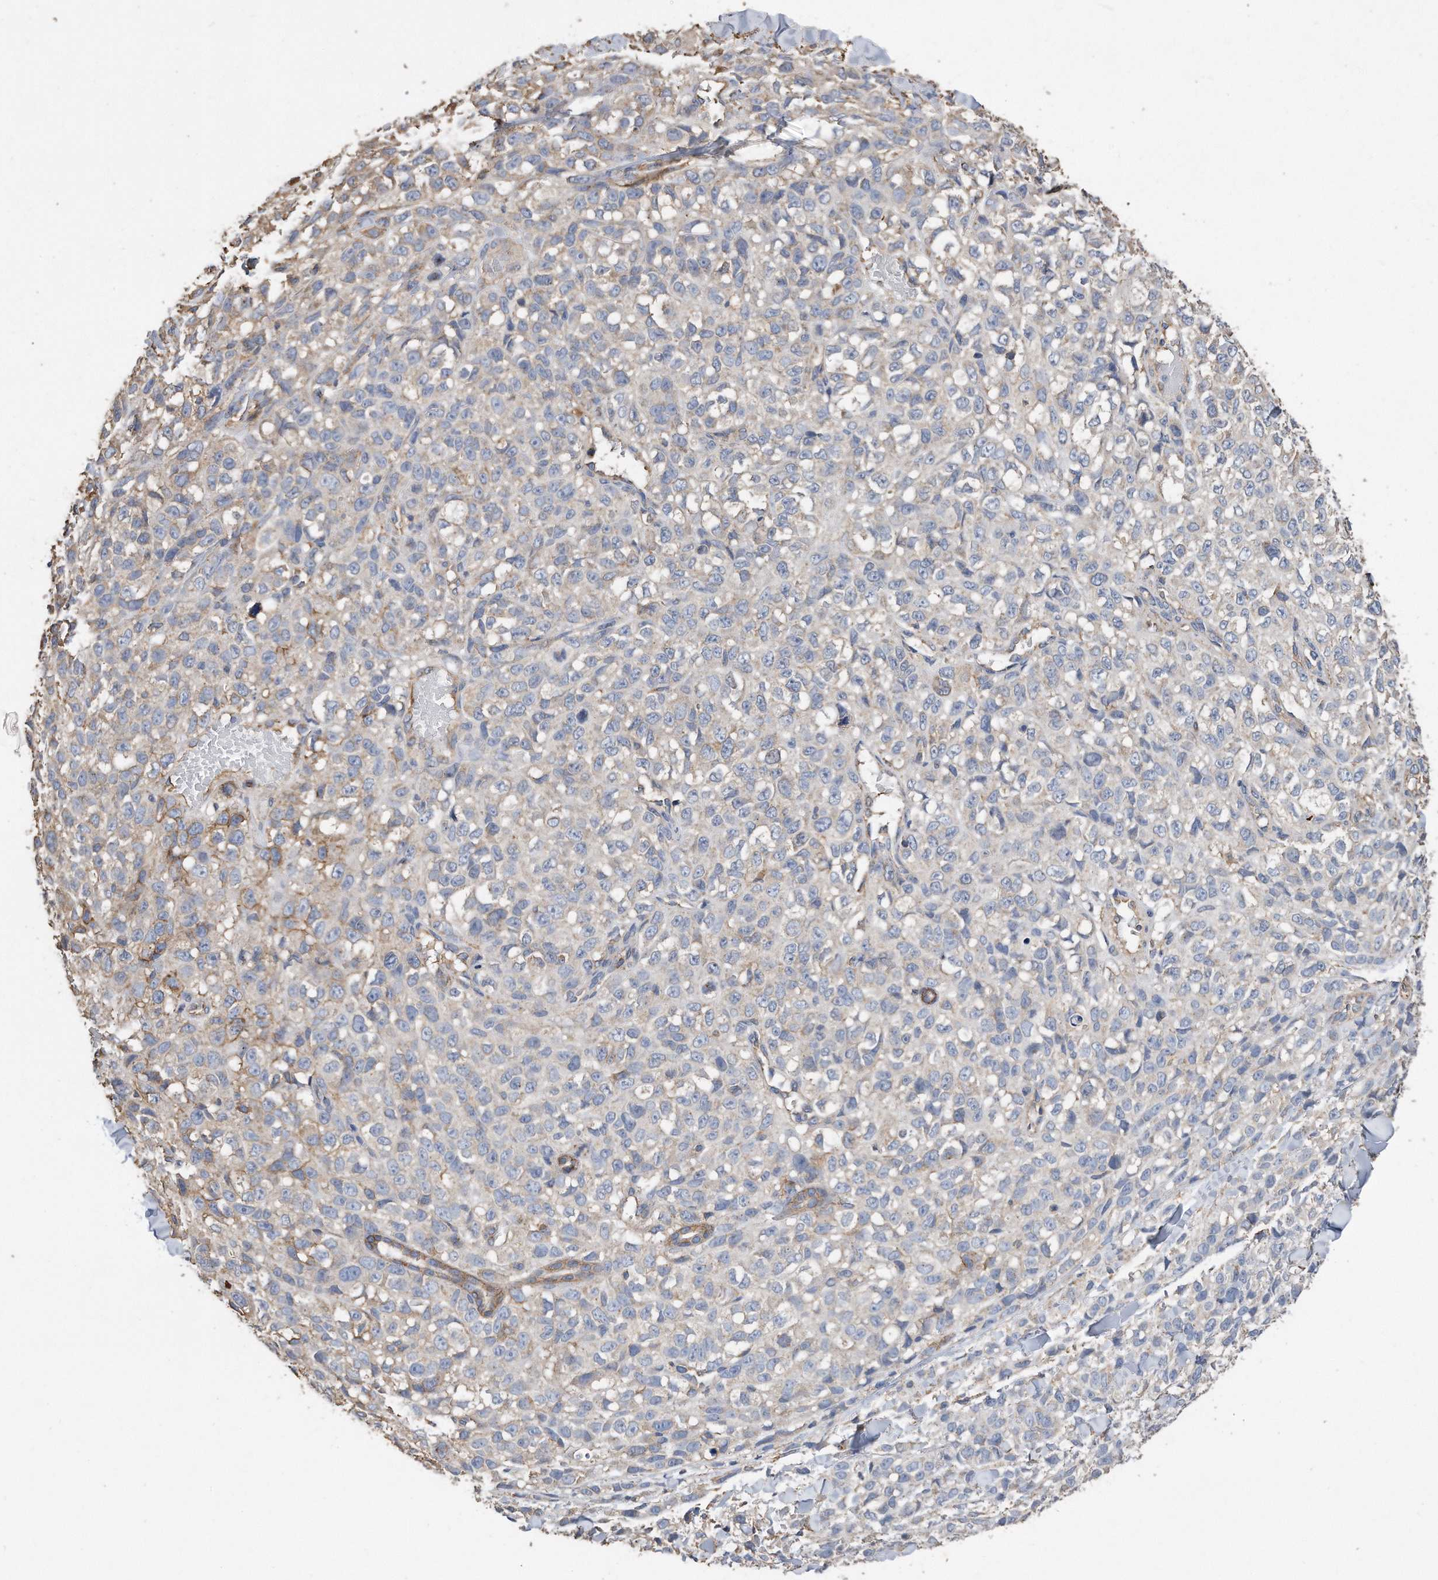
{"staining": {"intensity": "weak", "quantity": "<25%", "location": "cytoplasmic/membranous"}, "tissue": "melanoma", "cell_type": "Tumor cells", "image_type": "cancer", "snomed": [{"axis": "morphology", "description": "Malignant melanoma, Metastatic site"}, {"axis": "topography", "description": "Skin"}], "caption": "Human malignant melanoma (metastatic site) stained for a protein using immunohistochemistry shows no staining in tumor cells.", "gene": "CDCP1", "patient": {"sex": "female", "age": 72}}